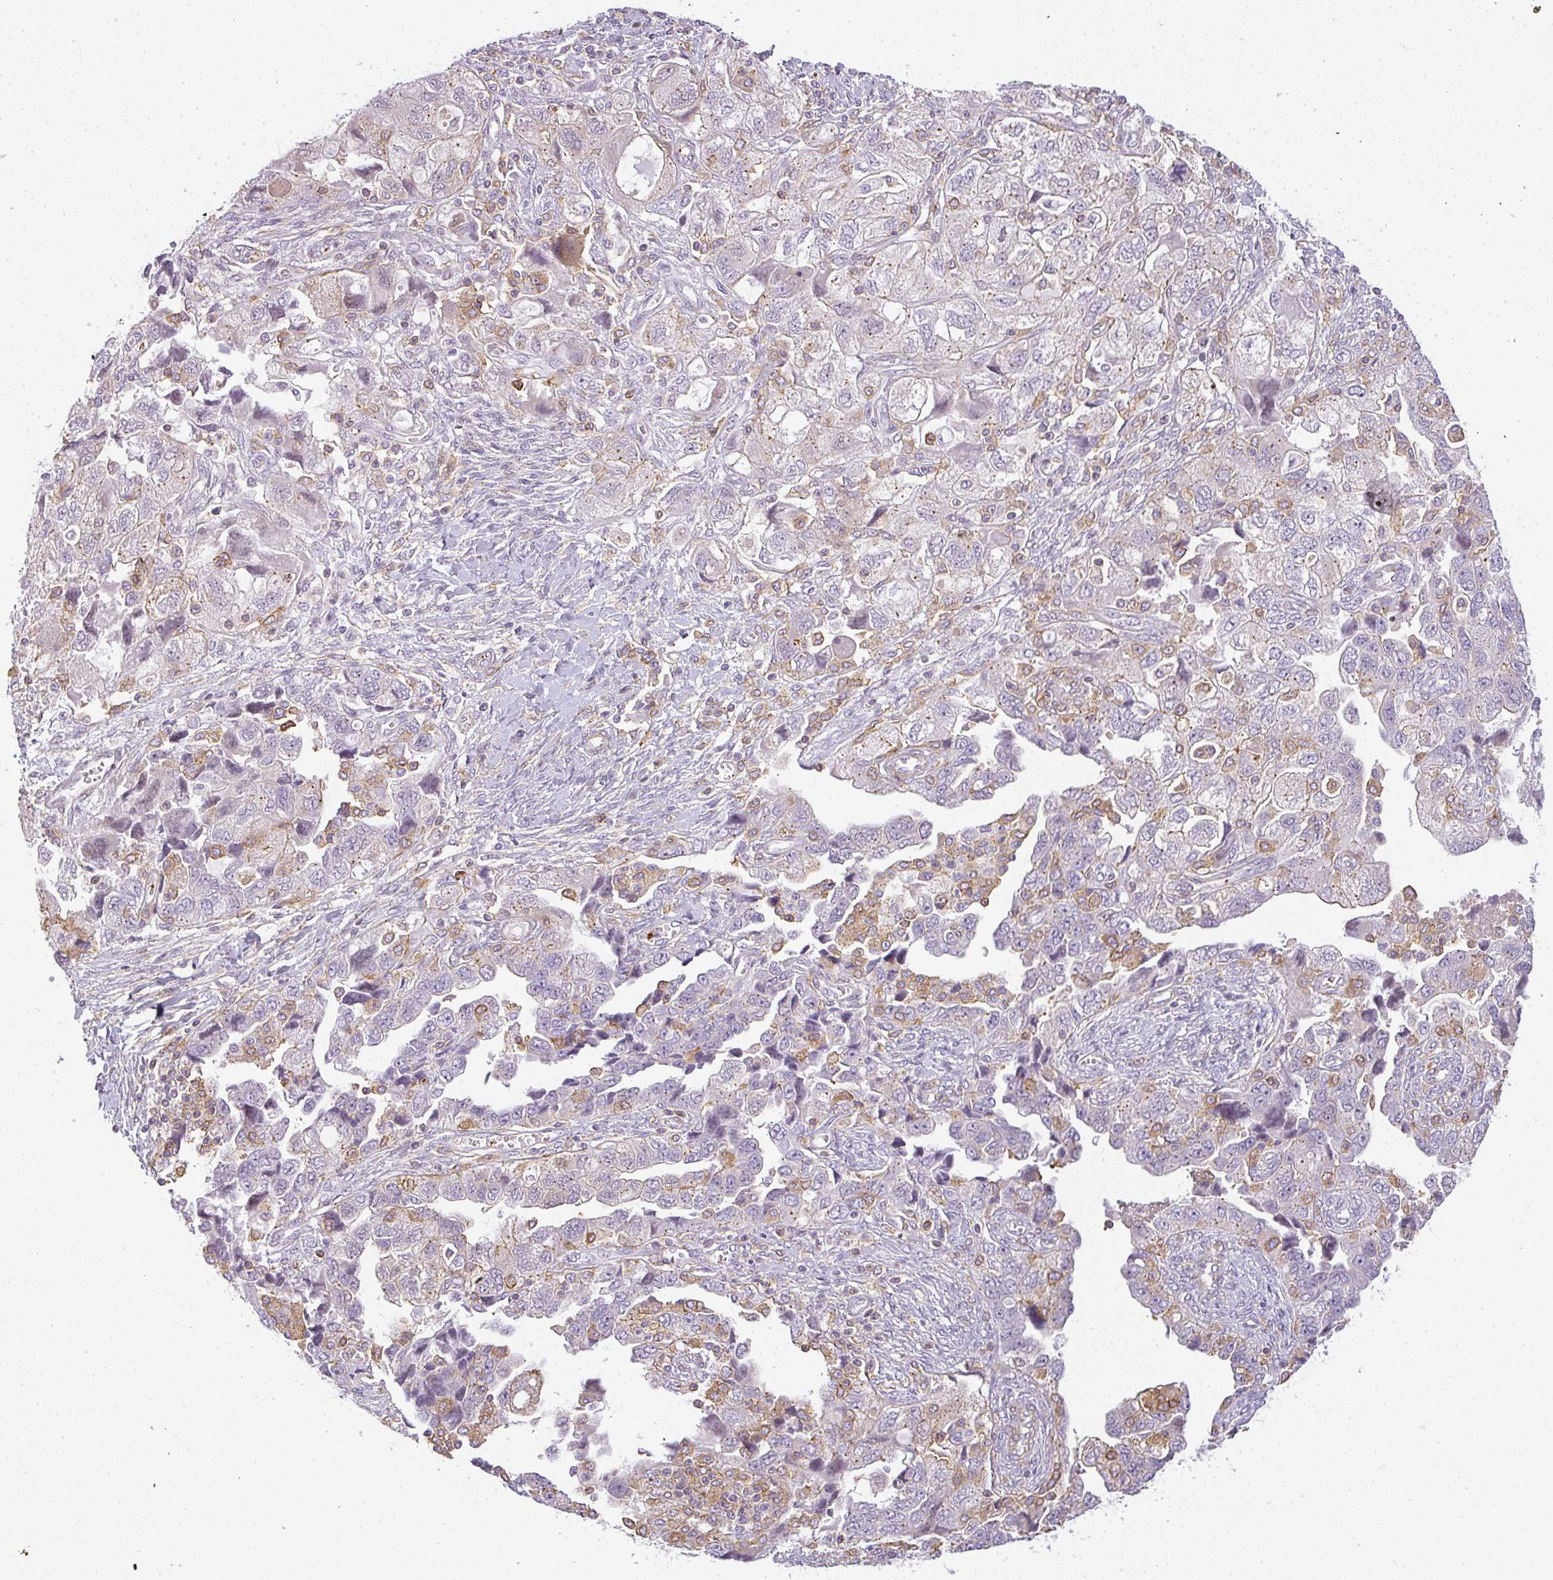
{"staining": {"intensity": "moderate", "quantity": "<25%", "location": "cytoplasmic/membranous"}, "tissue": "ovarian cancer", "cell_type": "Tumor cells", "image_type": "cancer", "snomed": [{"axis": "morphology", "description": "Carcinoma, NOS"}, {"axis": "morphology", "description": "Cystadenocarcinoma, serous, NOS"}, {"axis": "topography", "description": "Ovary"}], "caption": "Protein staining of ovarian serous cystadenocarcinoma tissue displays moderate cytoplasmic/membranous positivity in about <25% of tumor cells. (IHC, brightfield microscopy, high magnification).", "gene": "SULF1", "patient": {"sex": "female", "age": 69}}